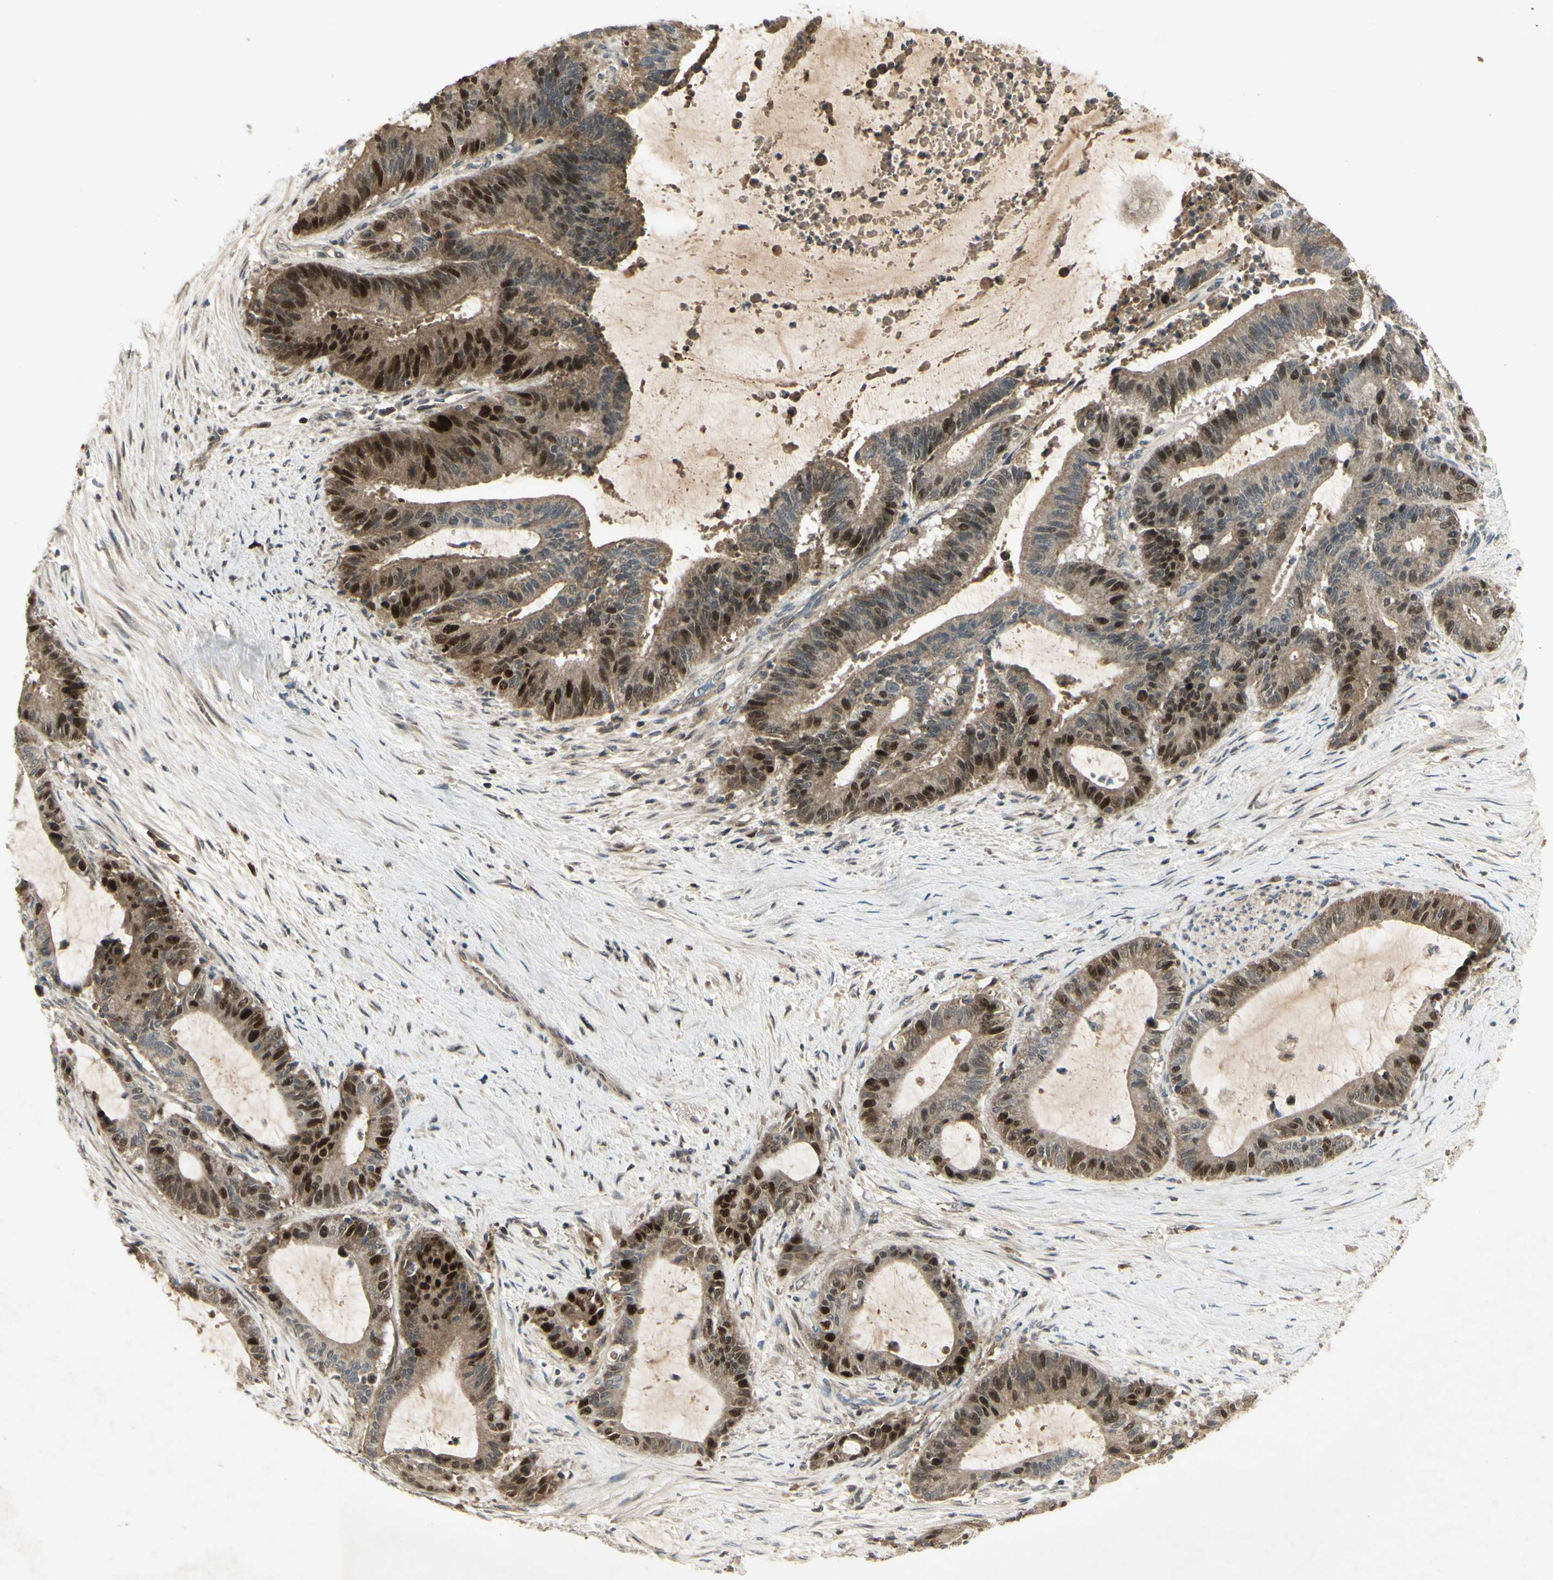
{"staining": {"intensity": "strong", "quantity": "25%-75%", "location": "nuclear"}, "tissue": "liver cancer", "cell_type": "Tumor cells", "image_type": "cancer", "snomed": [{"axis": "morphology", "description": "Cholangiocarcinoma"}, {"axis": "topography", "description": "Liver"}], "caption": "This is a micrograph of IHC staining of liver cancer (cholangiocarcinoma), which shows strong staining in the nuclear of tumor cells.", "gene": "RAD18", "patient": {"sex": "female", "age": 73}}